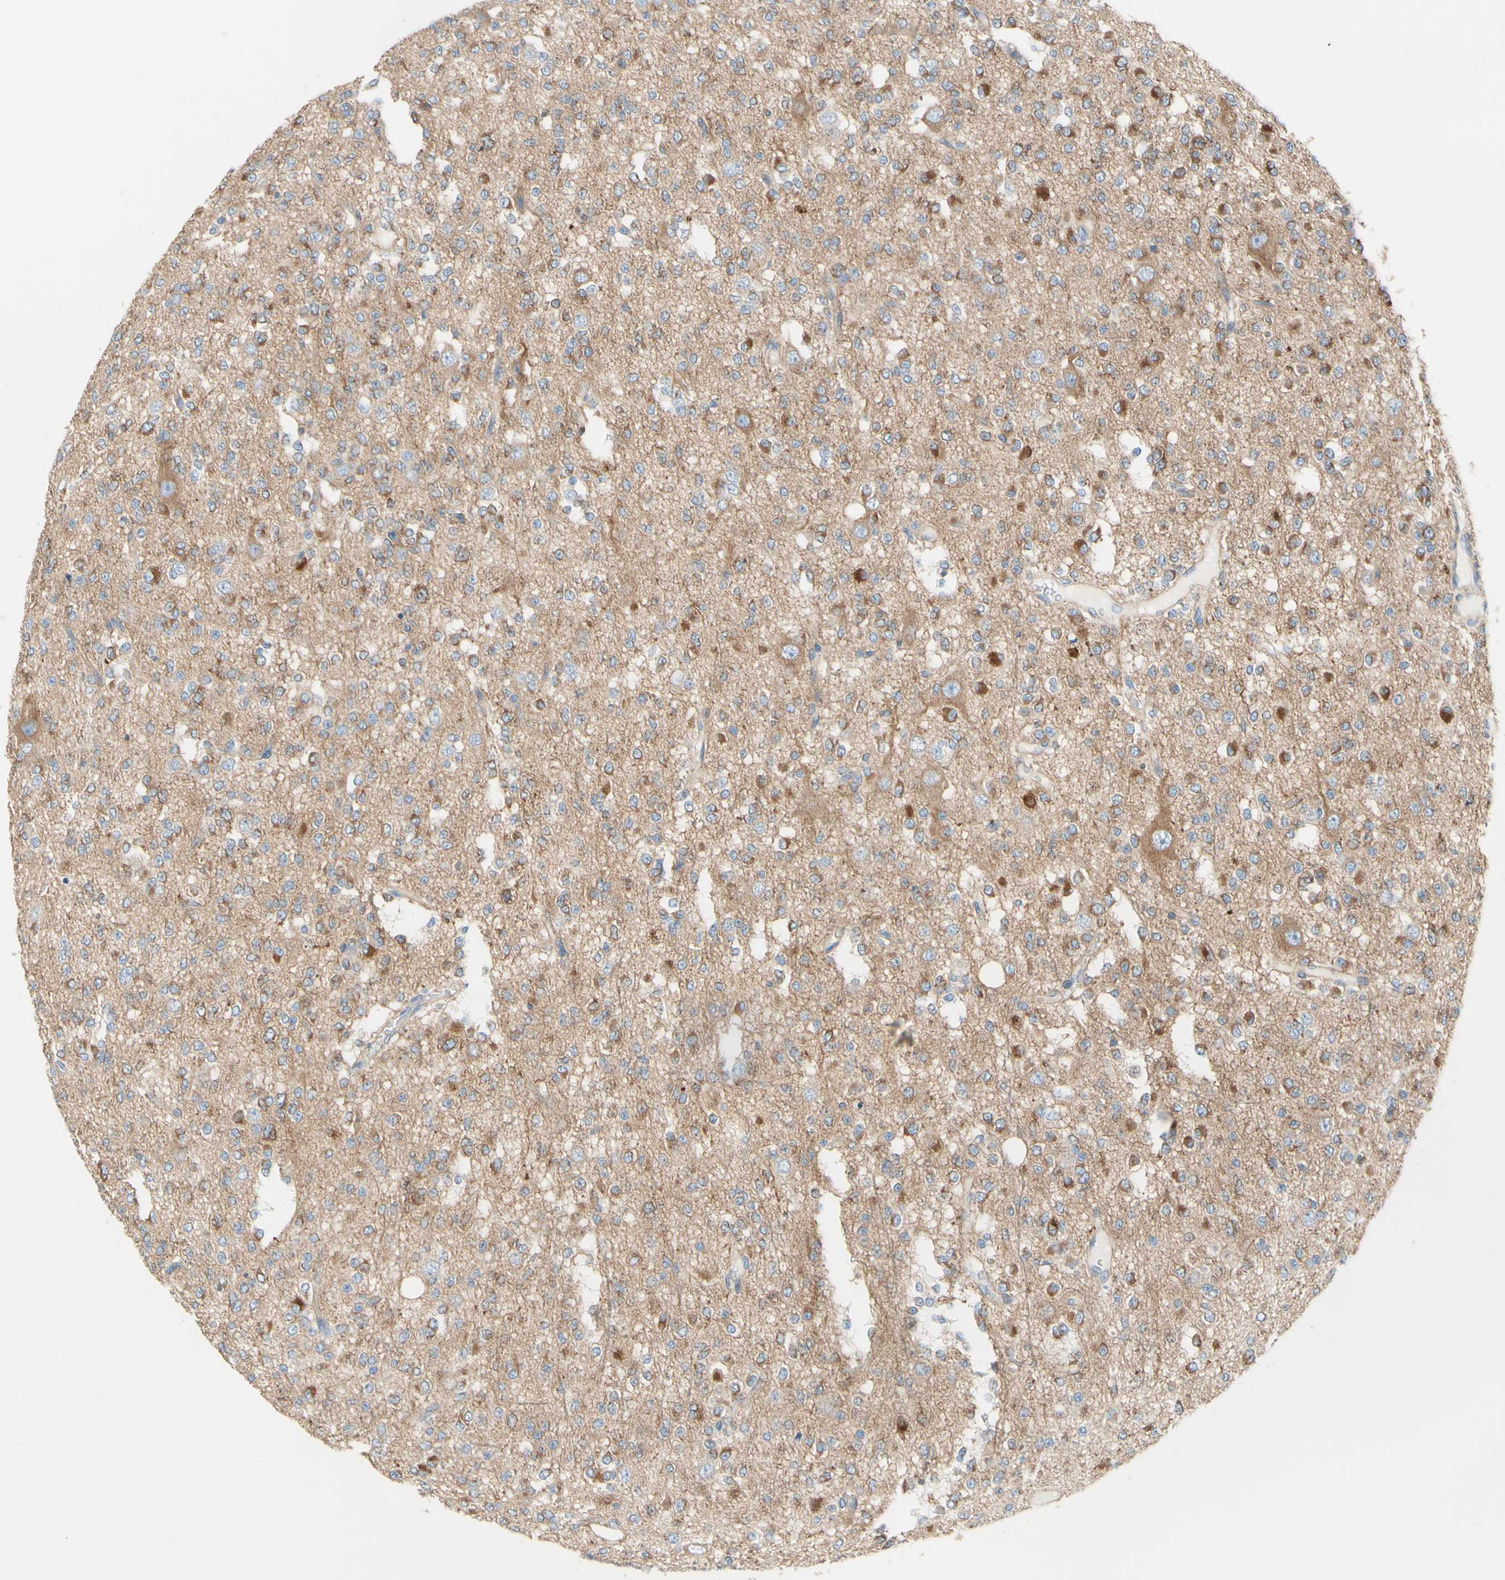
{"staining": {"intensity": "moderate", "quantity": "<25%", "location": "cytoplasmic/membranous"}, "tissue": "glioma", "cell_type": "Tumor cells", "image_type": "cancer", "snomed": [{"axis": "morphology", "description": "Glioma, malignant, Low grade"}, {"axis": "topography", "description": "Brain"}], "caption": "A high-resolution histopathology image shows IHC staining of malignant glioma (low-grade), which reveals moderate cytoplasmic/membranous expression in approximately <25% of tumor cells.", "gene": "RETREG2", "patient": {"sex": "male", "age": 38}}